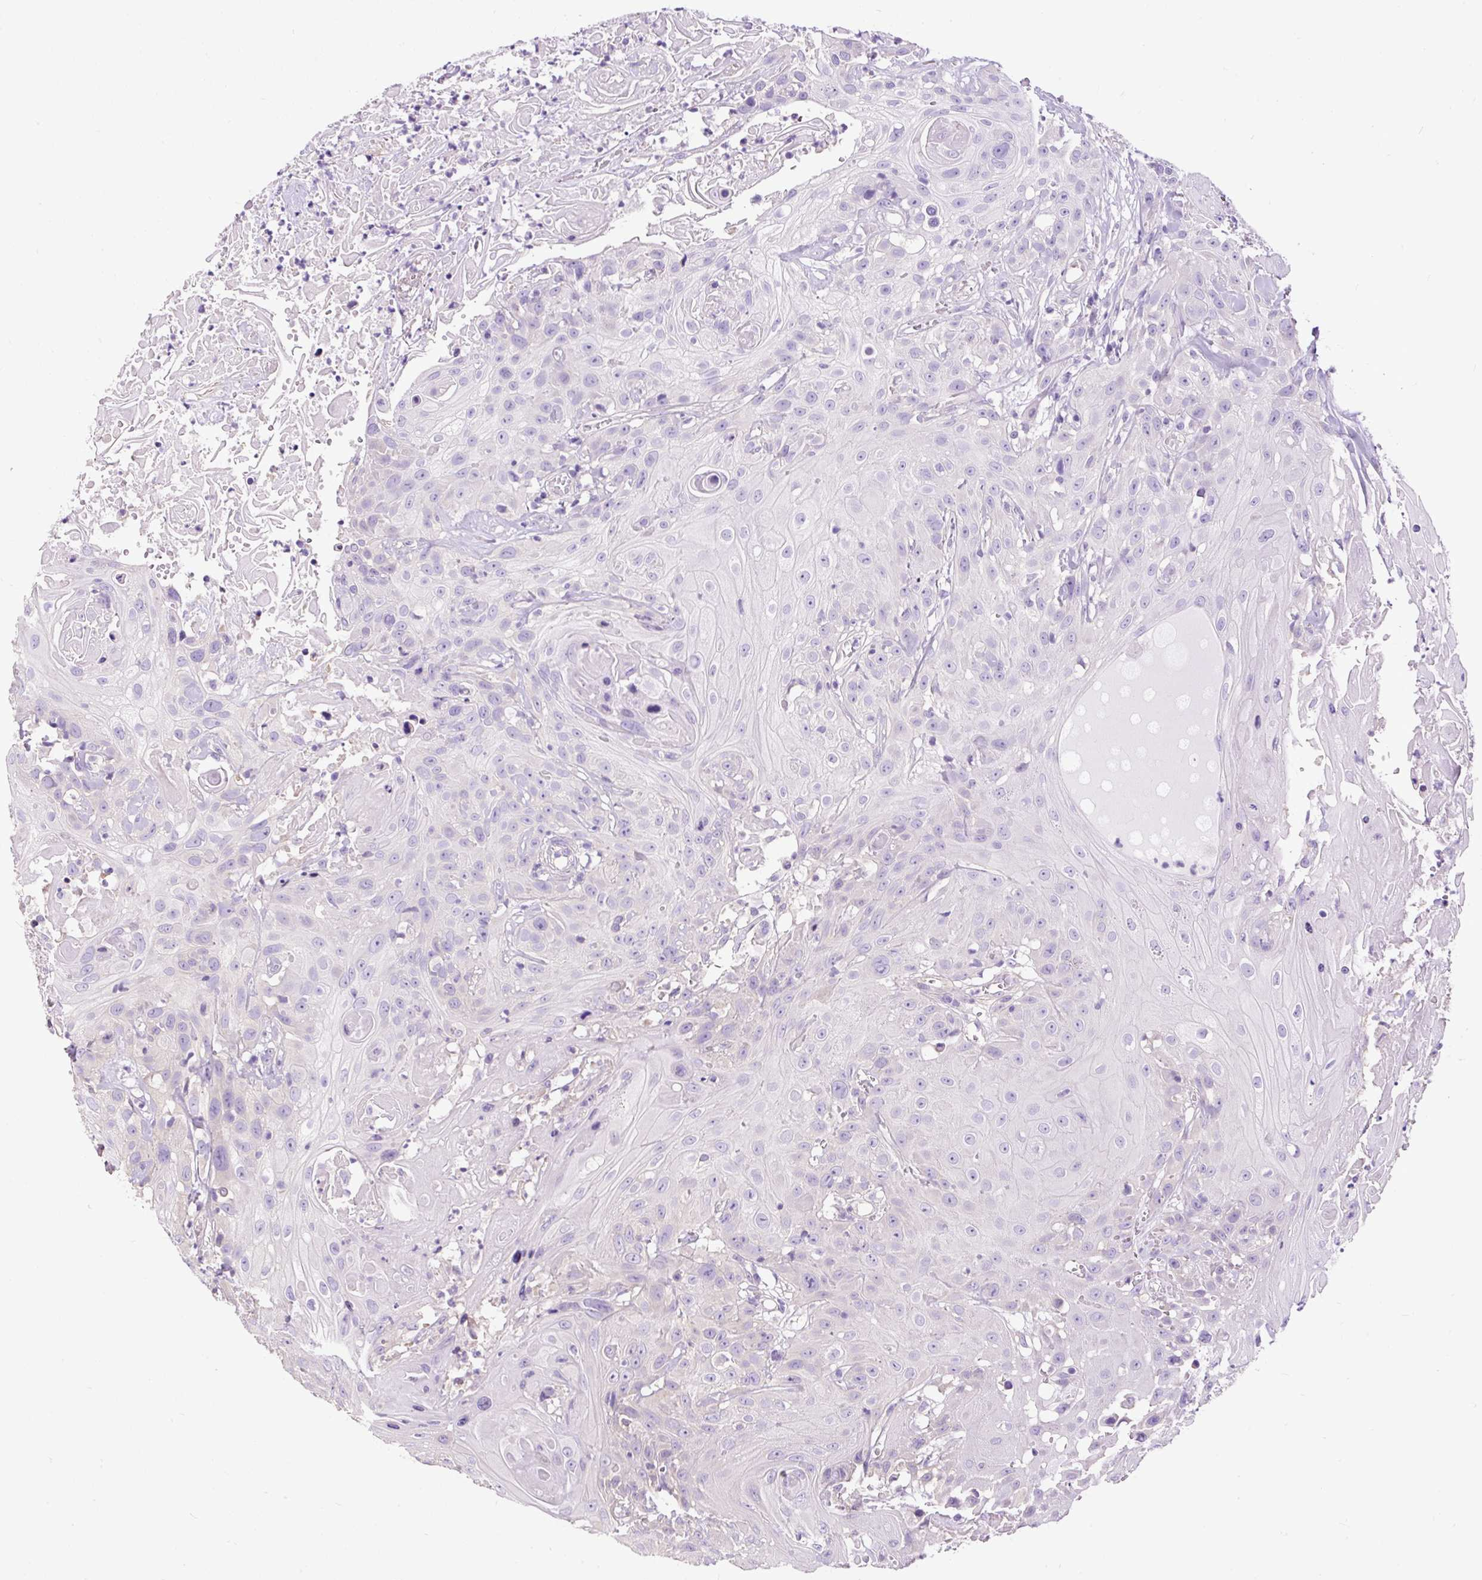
{"staining": {"intensity": "negative", "quantity": "none", "location": "none"}, "tissue": "head and neck cancer", "cell_type": "Tumor cells", "image_type": "cancer", "snomed": [{"axis": "morphology", "description": "Squamous cell carcinoma, NOS"}, {"axis": "topography", "description": "Skin"}, {"axis": "topography", "description": "Head-Neck"}], "caption": "Squamous cell carcinoma (head and neck) was stained to show a protein in brown. There is no significant positivity in tumor cells. (Stains: DAB immunohistochemistry with hematoxylin counter stain, Microscopy: brightfield microscopy at high magnification).", "gene": "PDIA2", "patient": {"sex": "male", "age": 80}}